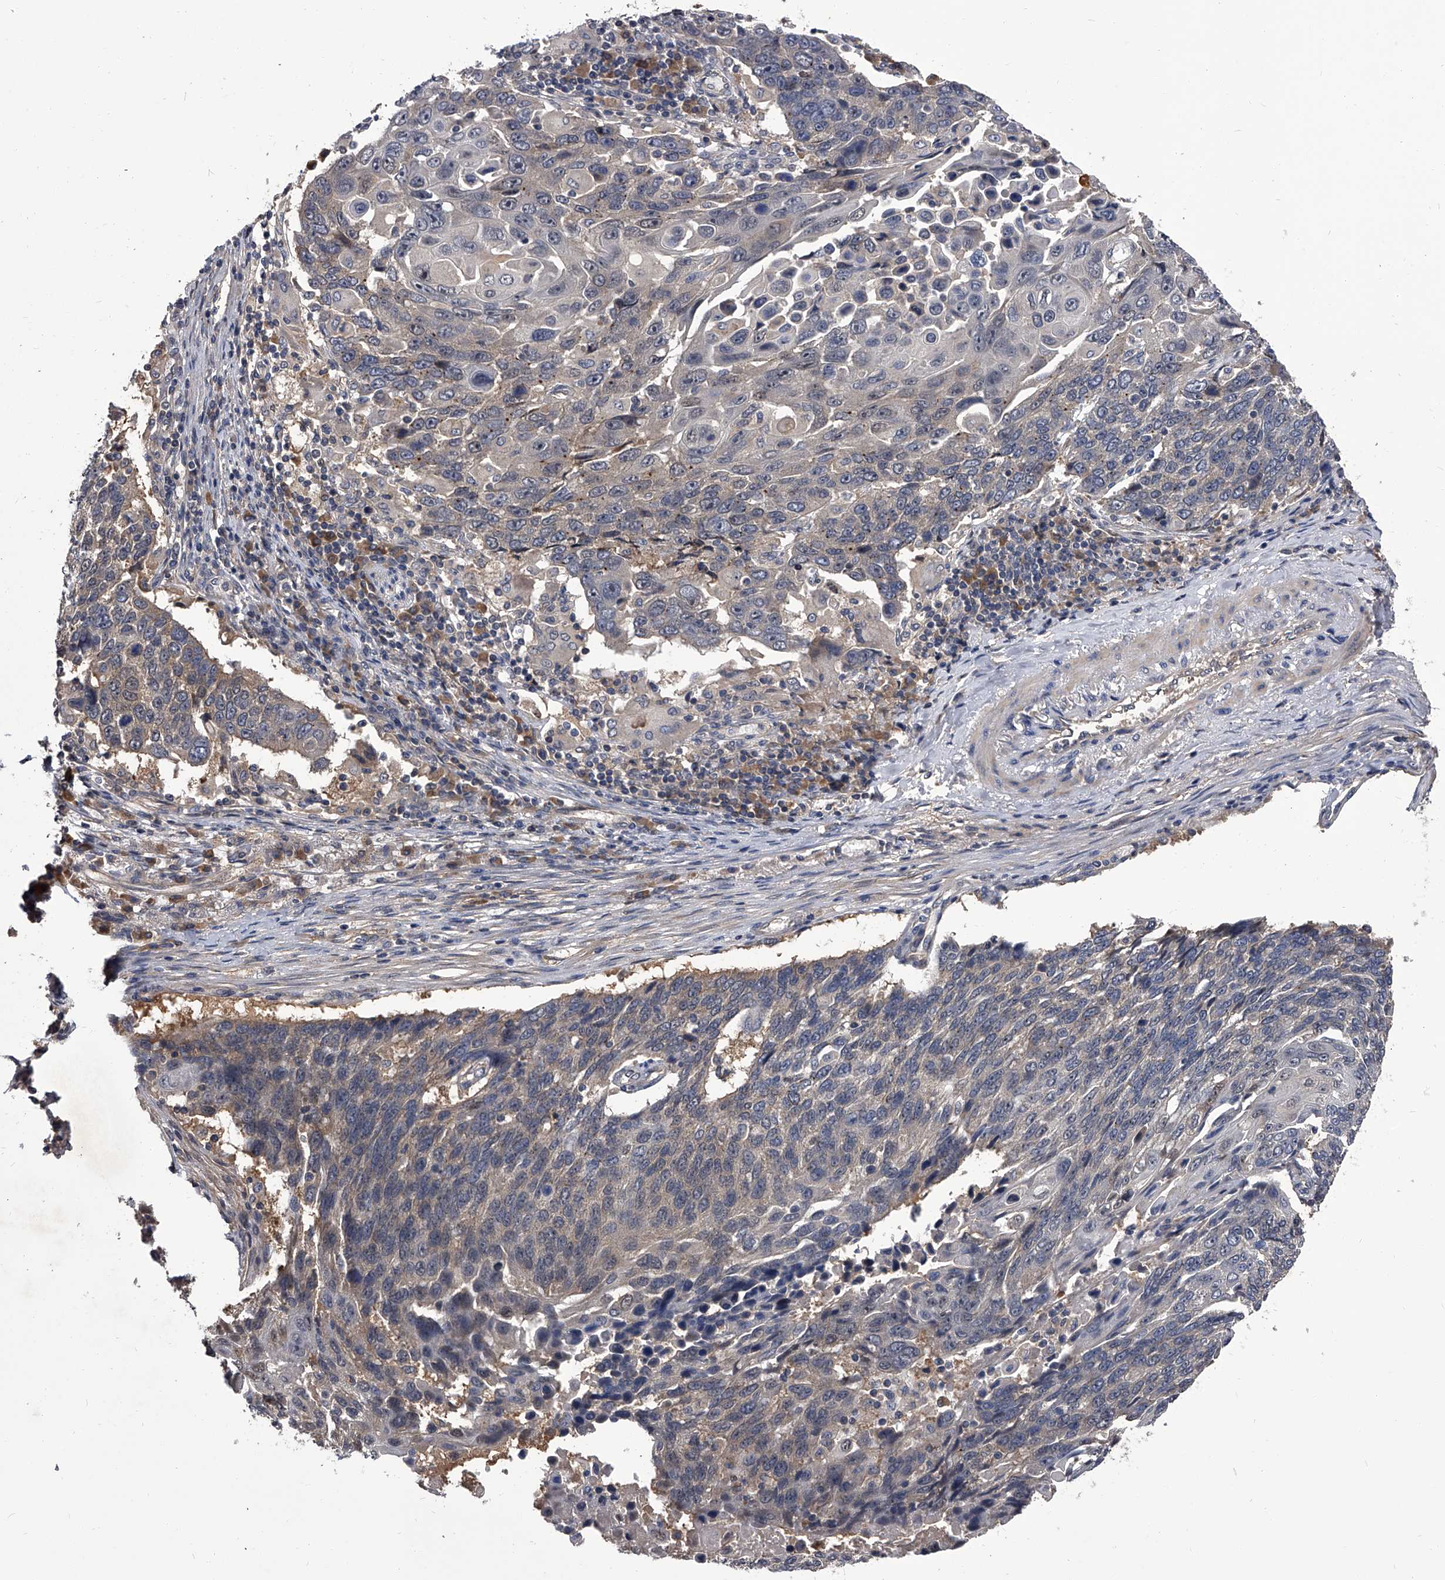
{"staining": {"intensity": "negative", "quantity": "none", "location": "none"}, "tissue": "lung cancer", "cell_type": "Tumor cells", "image_type": "cancer", "snomed": [{"axis": "morphology", "description": "Squamous cell carcinoma, NOS"}, {"axis": "topography", "description": "Lung"}], "caption": "Lung cancer was stained to show a protein in brown. There is no significant expression in tumor cells.", "gene": "SLC18B1", "patient": {"sex": "male", "age": 66}}